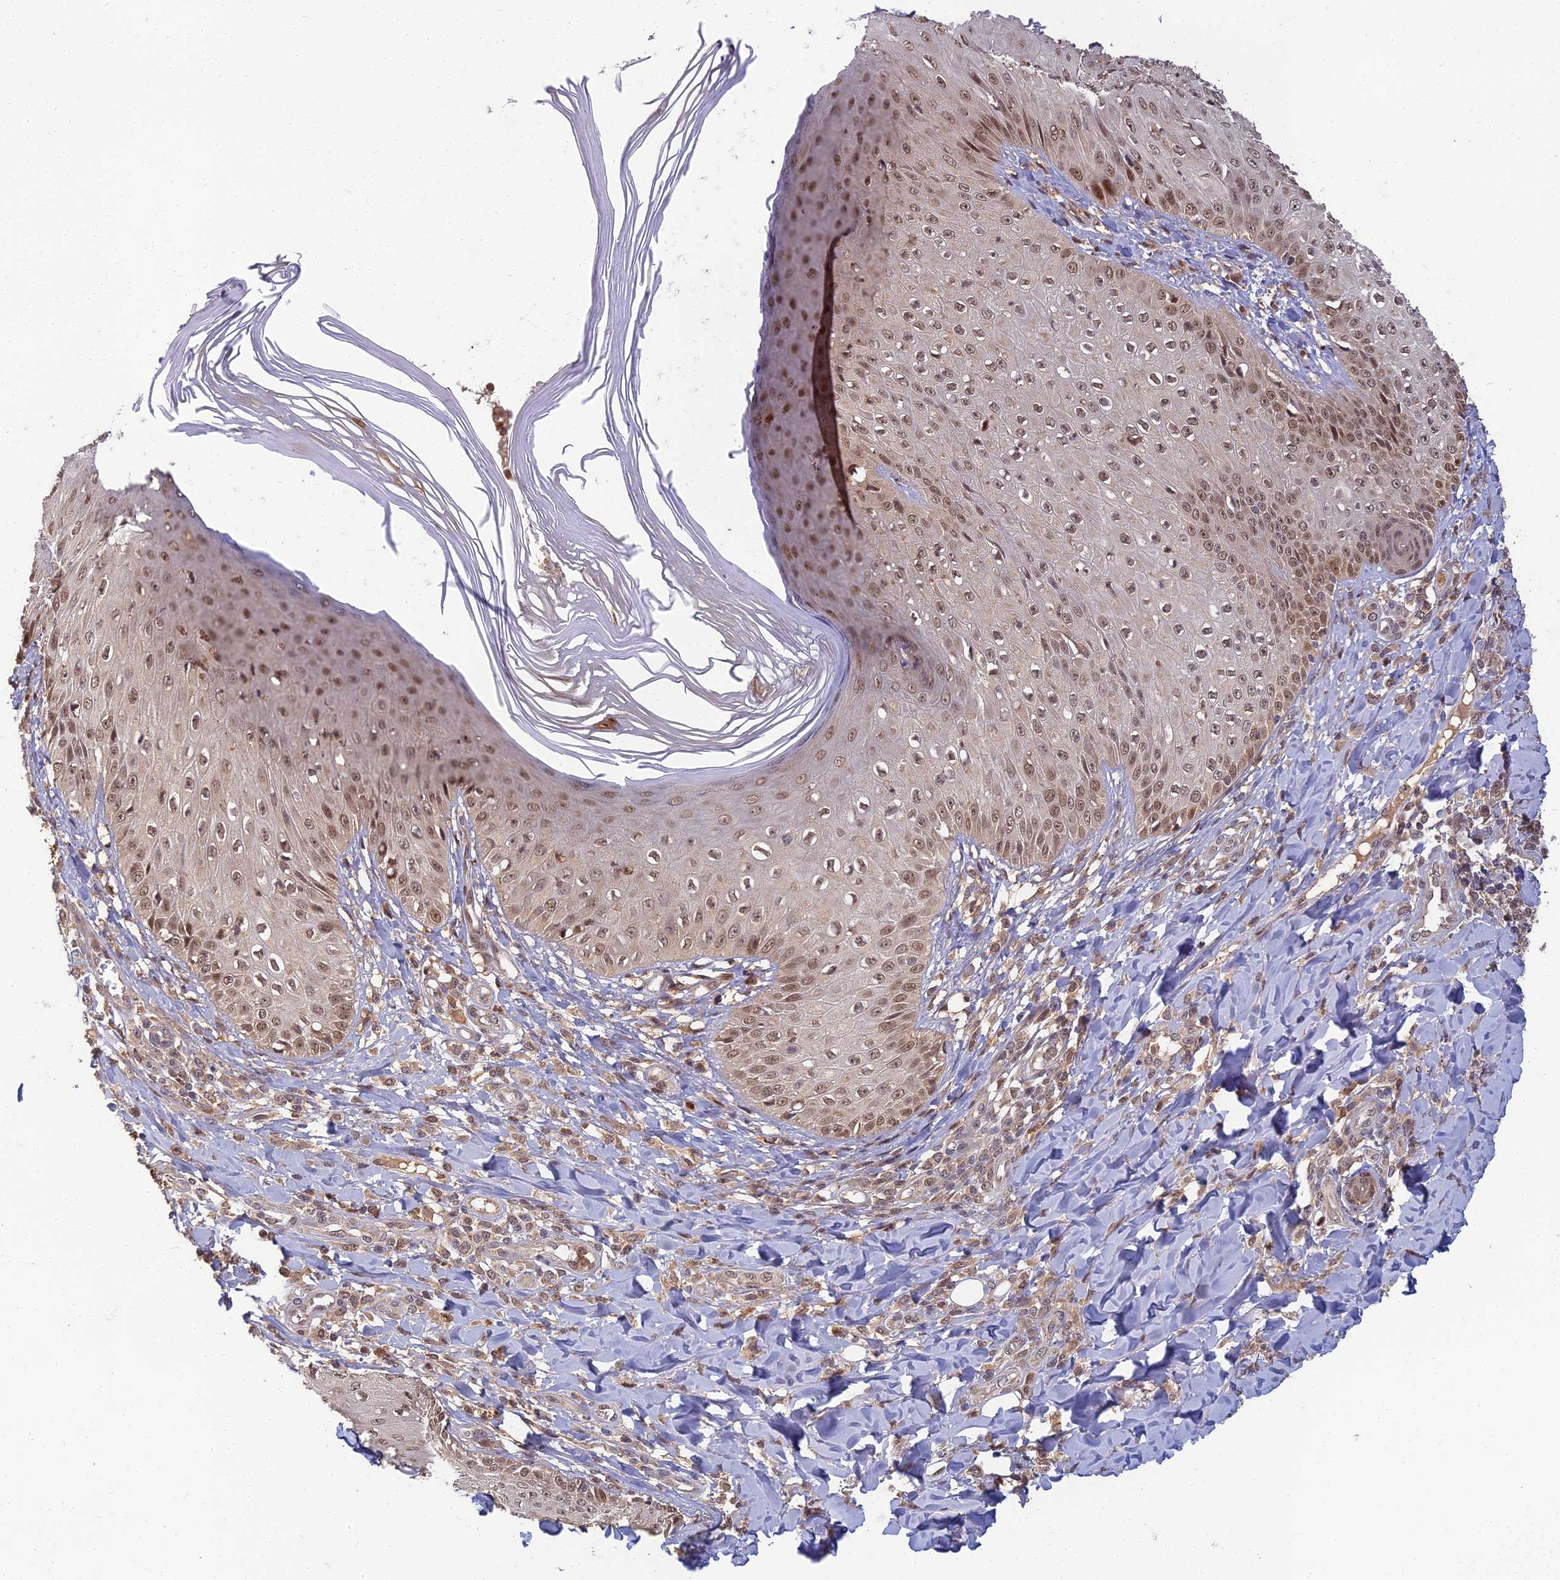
{"staining": {"intensity": "moderate", "quantity": ">75%", "location": "cytoplasmic/membranous,nuclear"}, "tissue": "skin", "cell_type": "Epidermal cells", "image_type": "normal", "snomed": [{"axis": "morphology", "description": "Normal tissue, NOS"}, {"axis": "morphology", "description": "Inflammation, NOS"}, {"axis": "topography", "description": "Soft tissue"}, {"axis": "topography", "description": "Anal"}], "caption": "Immunohistochemical staining of normal human skin shows >75% levels of moderate cytoplasmic/membranous,nuclear protein expression in approximately >75% of epidermal cells. (DAB (3,3'-diaminobenzidine) IHC, brown staining for protein, blue staining for nuclei).", "gene": "RGL3", "patient": {"sex": "female", "age": 15}}